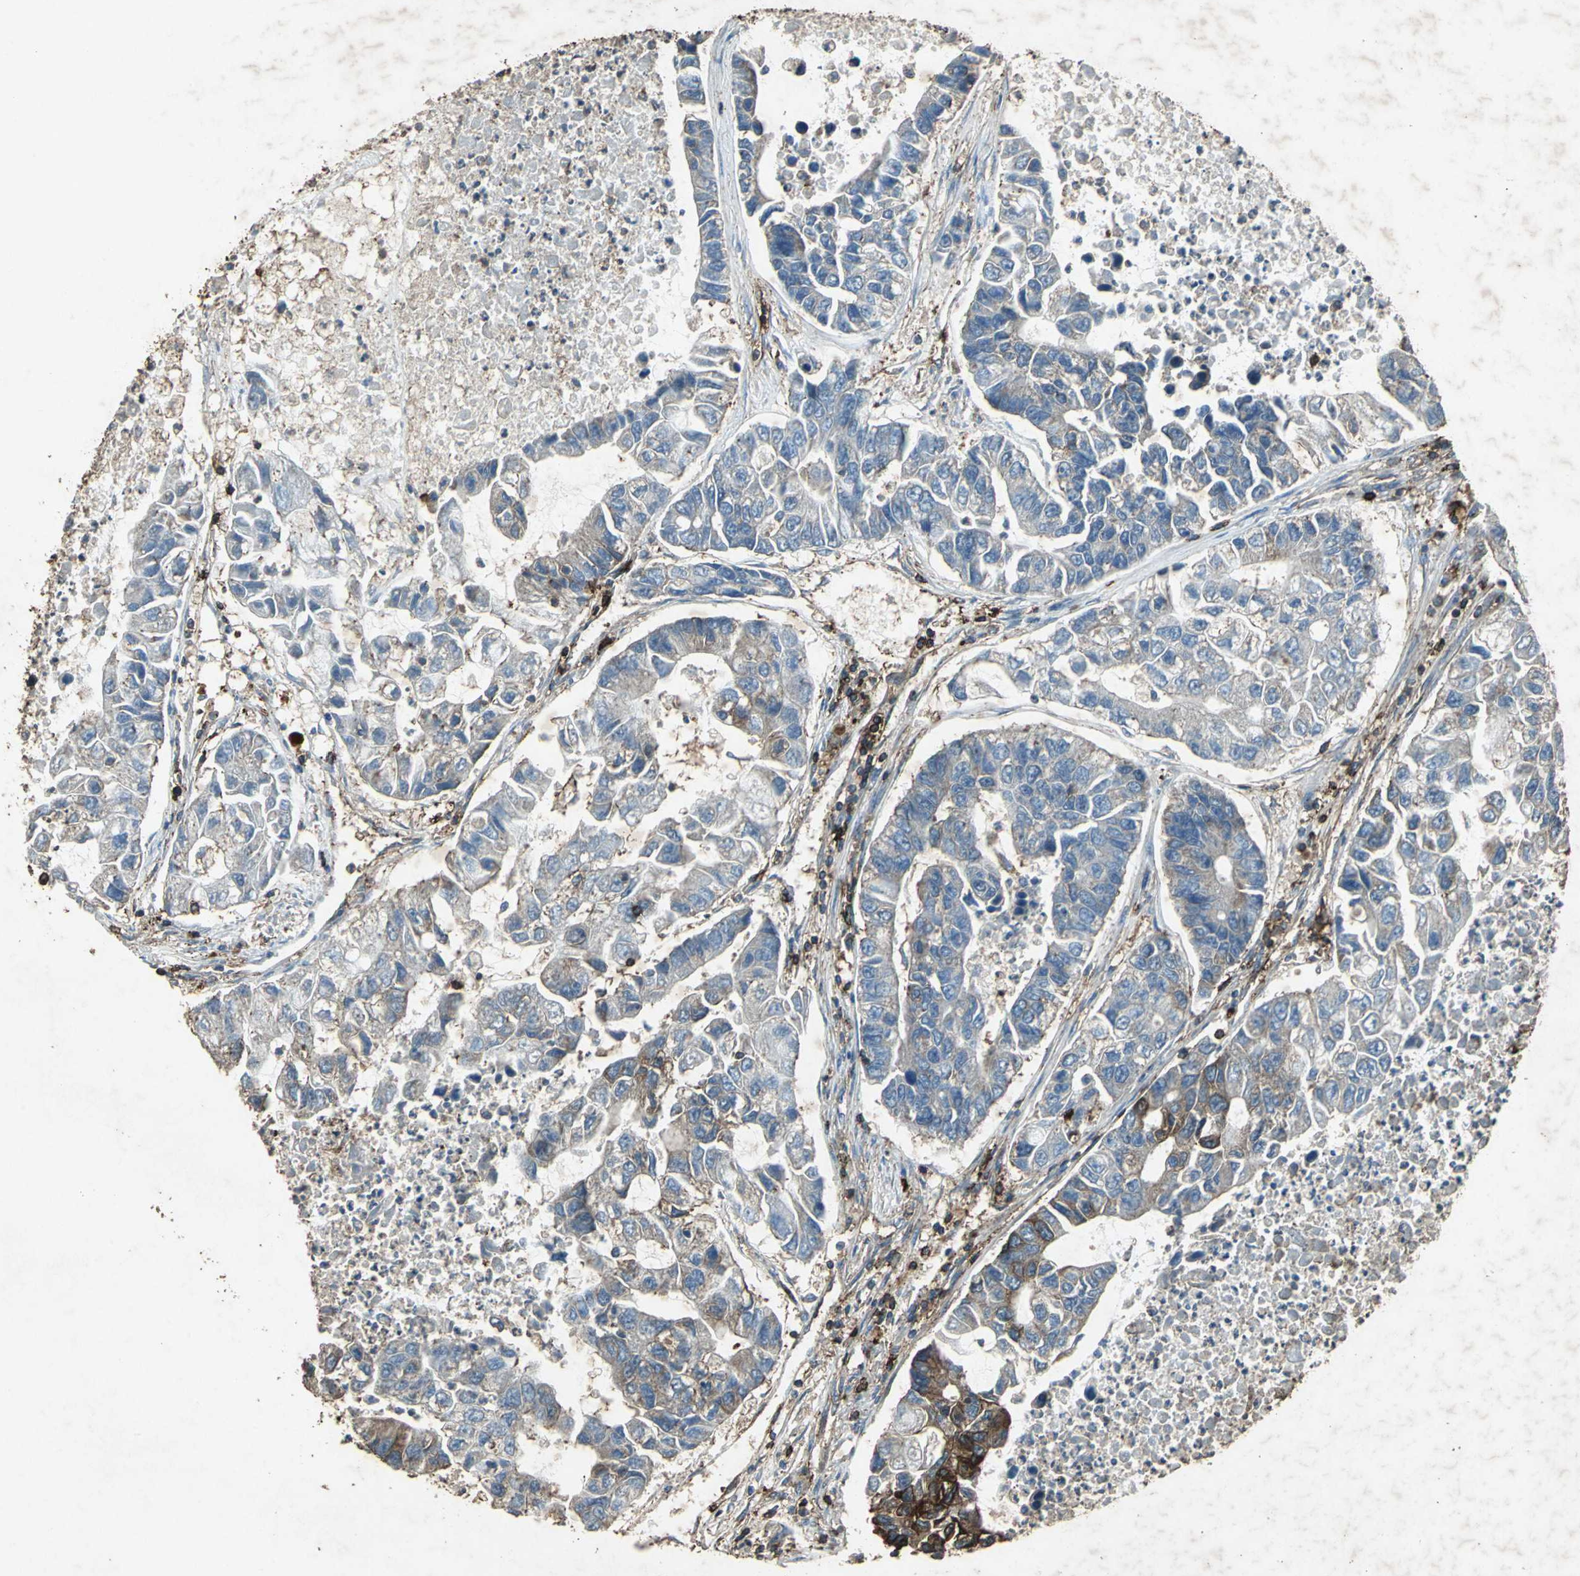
{"staining": {"intensity": "moderate", "quantity": "<25%", "location": "cytoplasmic/membranous"}, "tissue": "lung cancer", "cell_type": "Tumor cells", "image_type": "cancer", "snomed": [{"axis": "morphology", "description": "Adenocarcinoma, NOS"}, {"axis": "topography", "description": "Lung"}], "caption": "Approximately <25% of tumor cells in adenocarcinoma (lung) demonstrate moderate cytoplasmic/membranous protein expression as visualized by brown immunohistochemical staining.", "gene": "CCR6", "patient": {"sex": "female", "age": 51}}